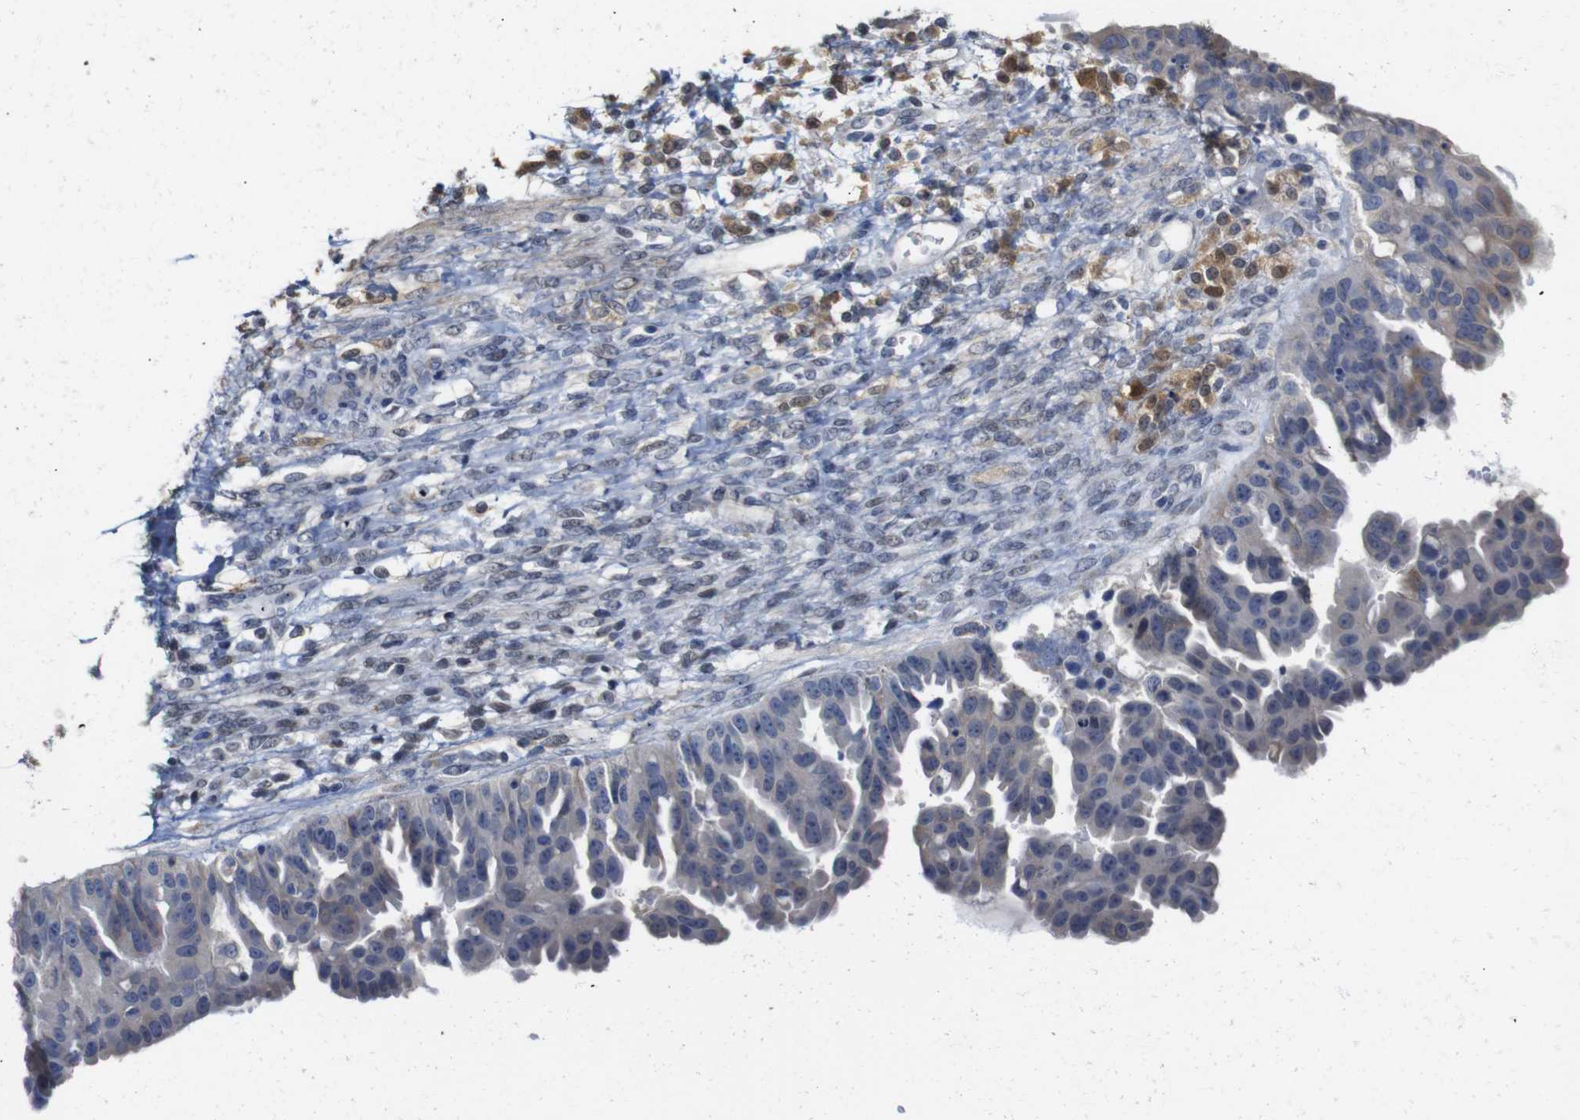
{"staining": {"intensity": "weak", "quantity": "25%-75%", "location": "cytoplasmic/membranous"}, "tissue": "ovarian cancer", "cell_type": "Tumor cells", "image_type": "cancer", "snomed": [{"axis": "morphology", "description": "Cystadenocarcinoma, serous, NOS"}, {"axis": "topography", "description": "Ovary"}], "caption": "A micrograph of ovarian cancer stained for a protein displays weak cytoplasmic/membranous brown staining in tumor cells. (brown staining indicates protein expression, while blue staining denotes nuclei).", "gene": "TCEAL9", "patient": {"sex": "female", "age": 58}}